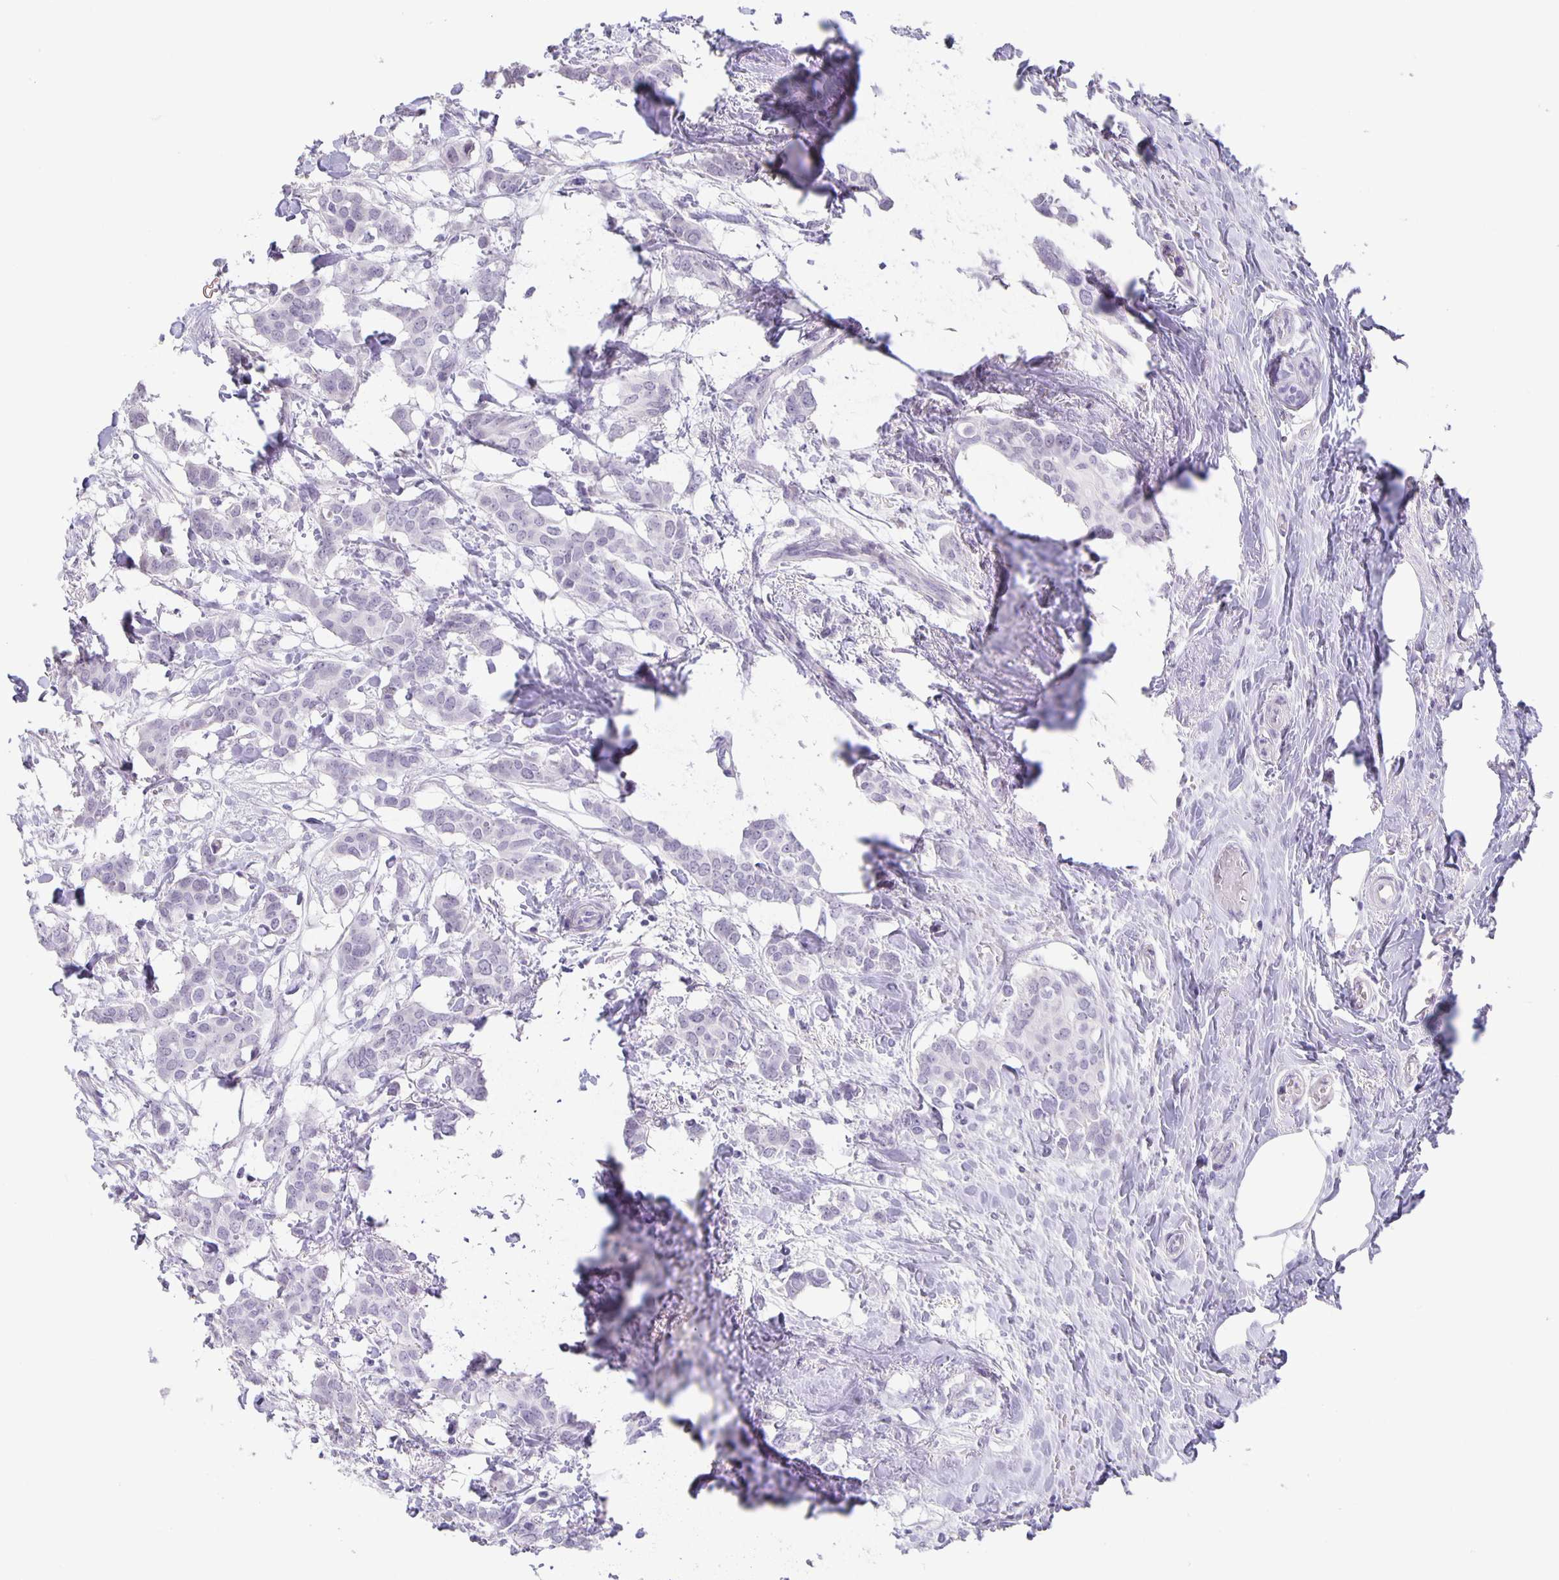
{"staining": {"intensity": "negative", "quantity": "none", "location": "none"}, "tissue": "breast cancer", "cell_type": "Tumor cells", "image_type": "cancer", "snomed": [{"axis": "morphology", "description": "Duct carcinoma"}, {"axis": "topography", "description": "Breast"}], "caption": "This is an immunohistochemistry (IHC) image of breast cancer. There is no staining in tumor cells.", "gene": "PHRF1", "patient": {"sex": "female", "age": 62}}